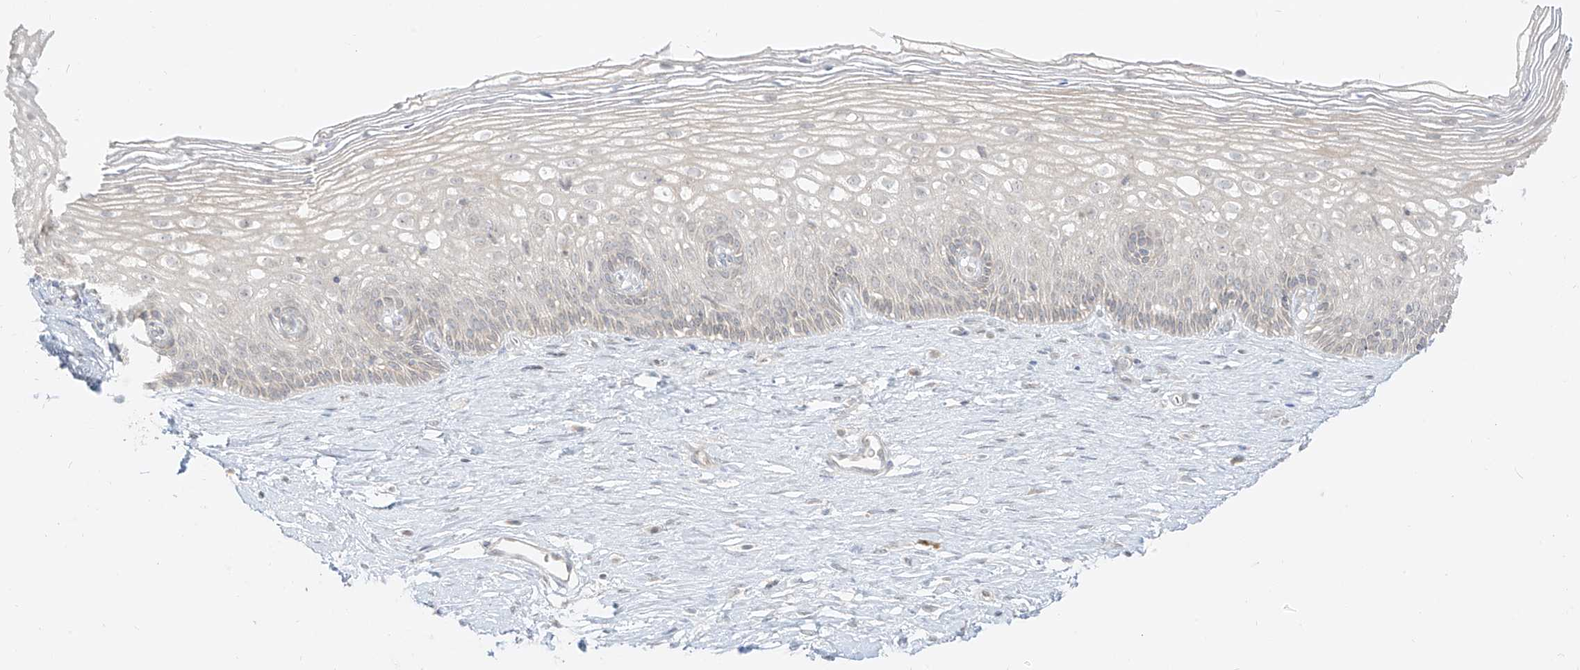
{"staining": {"intensity": "negative", "quantity": "none", "location": "none"}, "tissue": "cervix", "cell_type": "Glandular cells", "image_type": "normal", "snomed": [{"axis": "morphology", "description": "Normal tissue, NOS"}, {"axis": "topography", "description": "Cervix"}], "caption": "Photomicrograph shows no protein staining in glandular cells of normal cervix.", "gene": "LIPT1", "patient": {"sex": "female", "age": 33}}